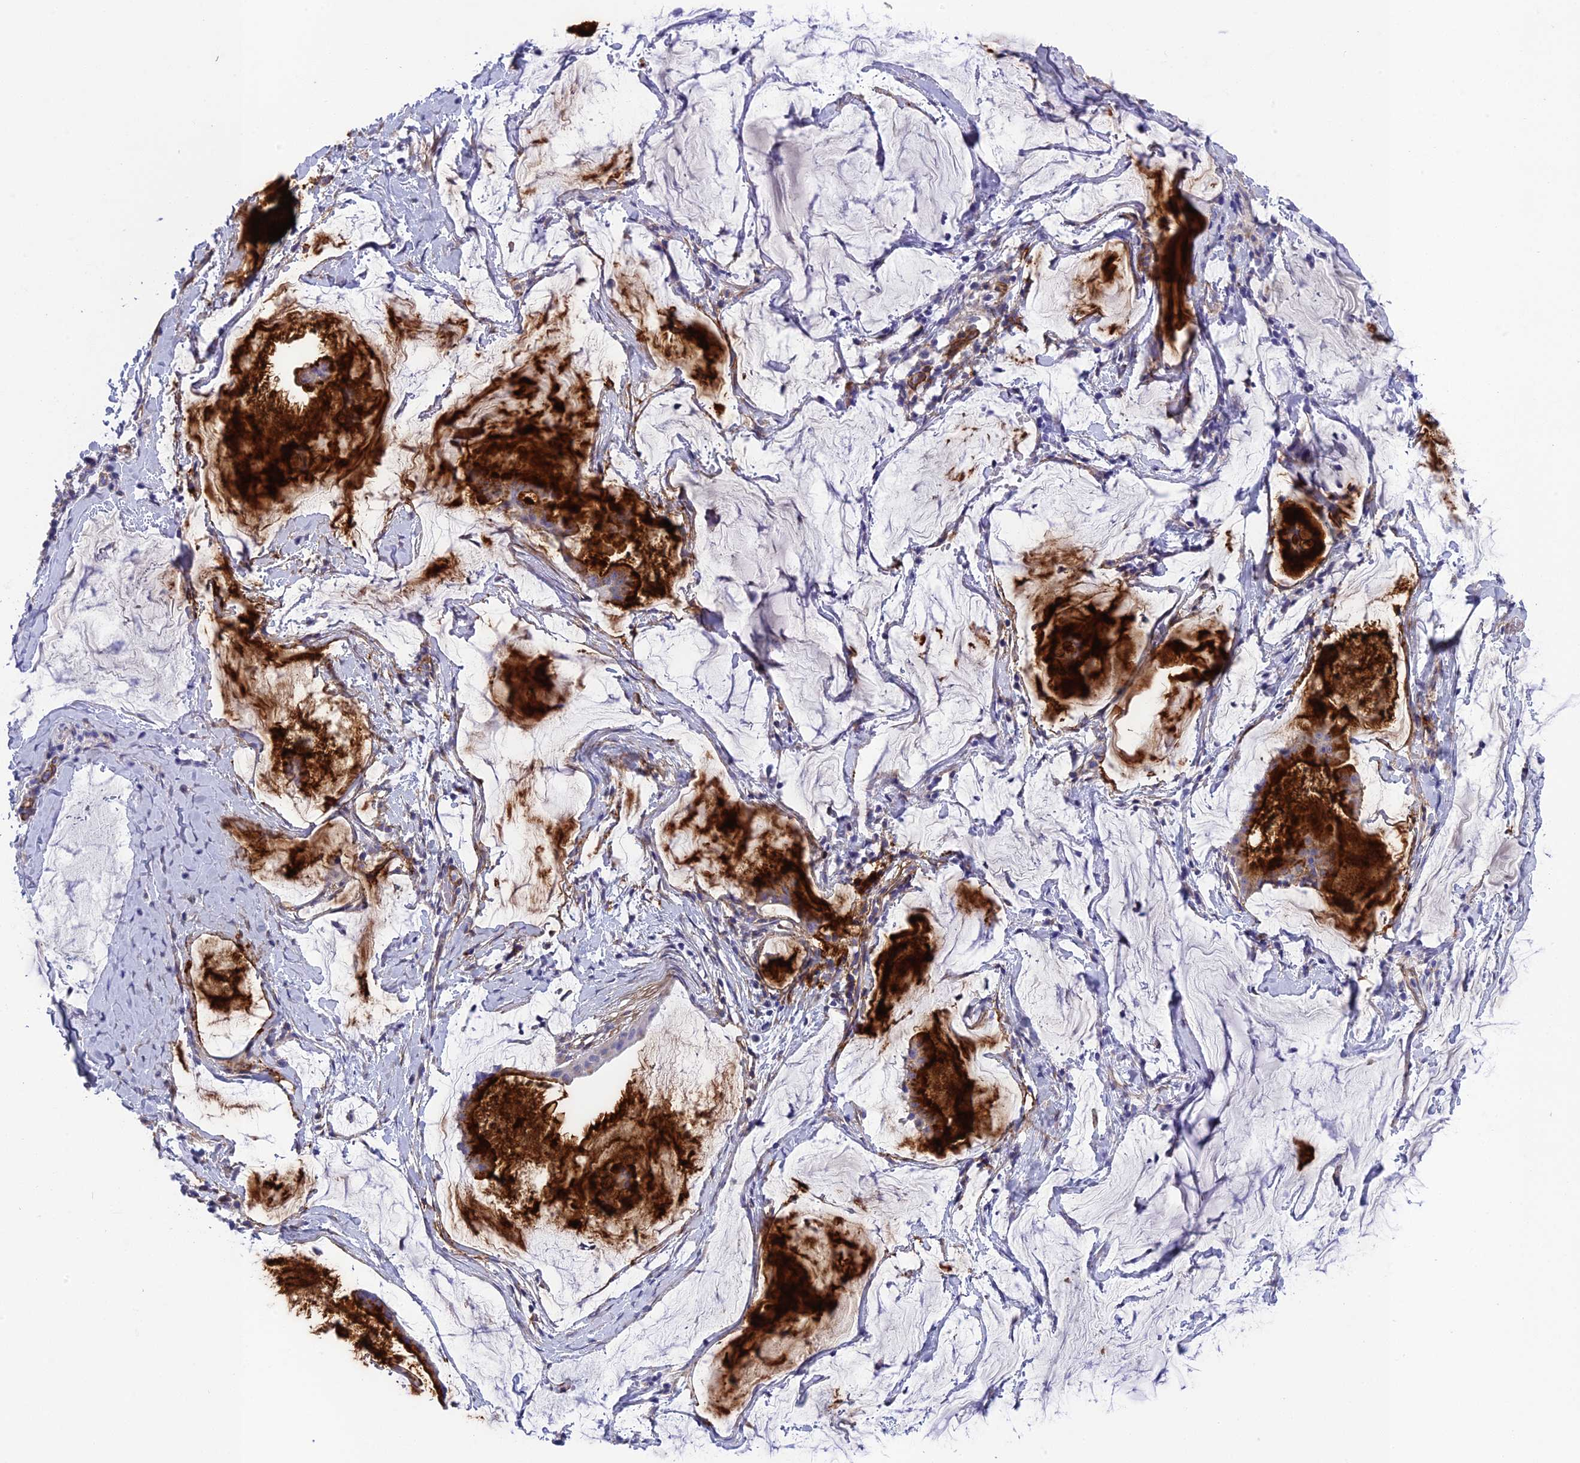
{"staining": {"intensity": "strong", "quantity": "<25%", "location": "cytoplasmic/membranous"}, "tissue": "ovarian cancer", "cell_type": "Tumor cells", "image_type": "cancer", "snomed": [{"axis": "morphology", "description": "Cystadenocarcinoma, mucinous, NOS"}, {"axis": "topography", "description": "Ovary"}], "caption": "DAB immunohistochemical staining of mucinous cystadenocarcinoma (ovarian) reveals strong cytoplasmic/membranous protein staining in approximately <25% of tumor cells.", "gene": "TNS1", "patient": {"sex": "female", "age": 73}}